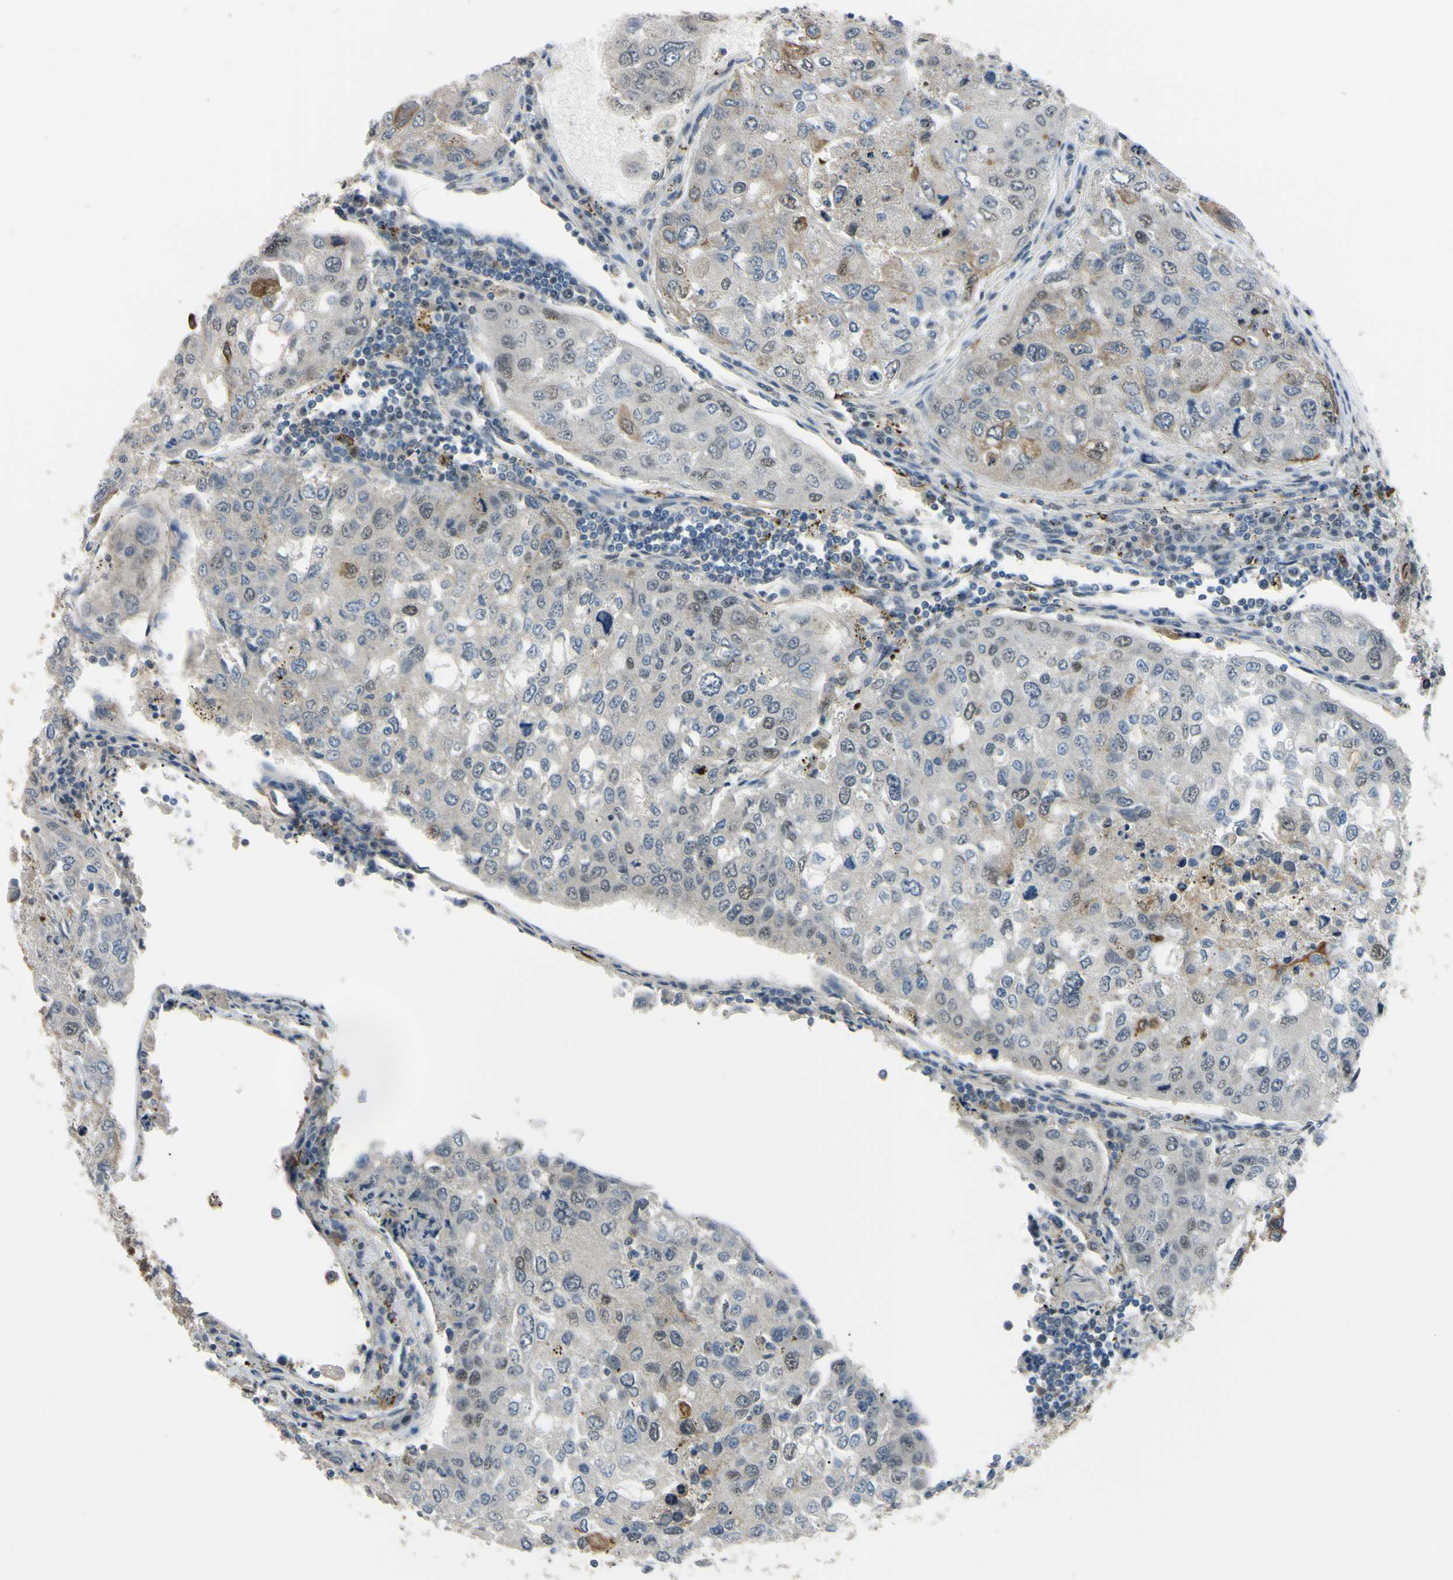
{"staining": {"intensity": "weak", "quantity": "<25%", "location": "cytoplasmic/membranous,nuclear"}, "tissue": "urothelial cancer", "cell_type": "Tumor cells", "image_type": "cancer", "snomed": [{"axis": "morphology", "description": "Urothelial carcinoma, High grade"}, {"axis": "topography", "description": "Lymph node"}, {"axis": "topography", "description": "Urinary bladder"}], "caption": "The micrograph reveals no staining of tumor cells in high-grade urothelial carcinoma.", "gene": "LHX9", "patient": {"sex": "male", "age": 51}}